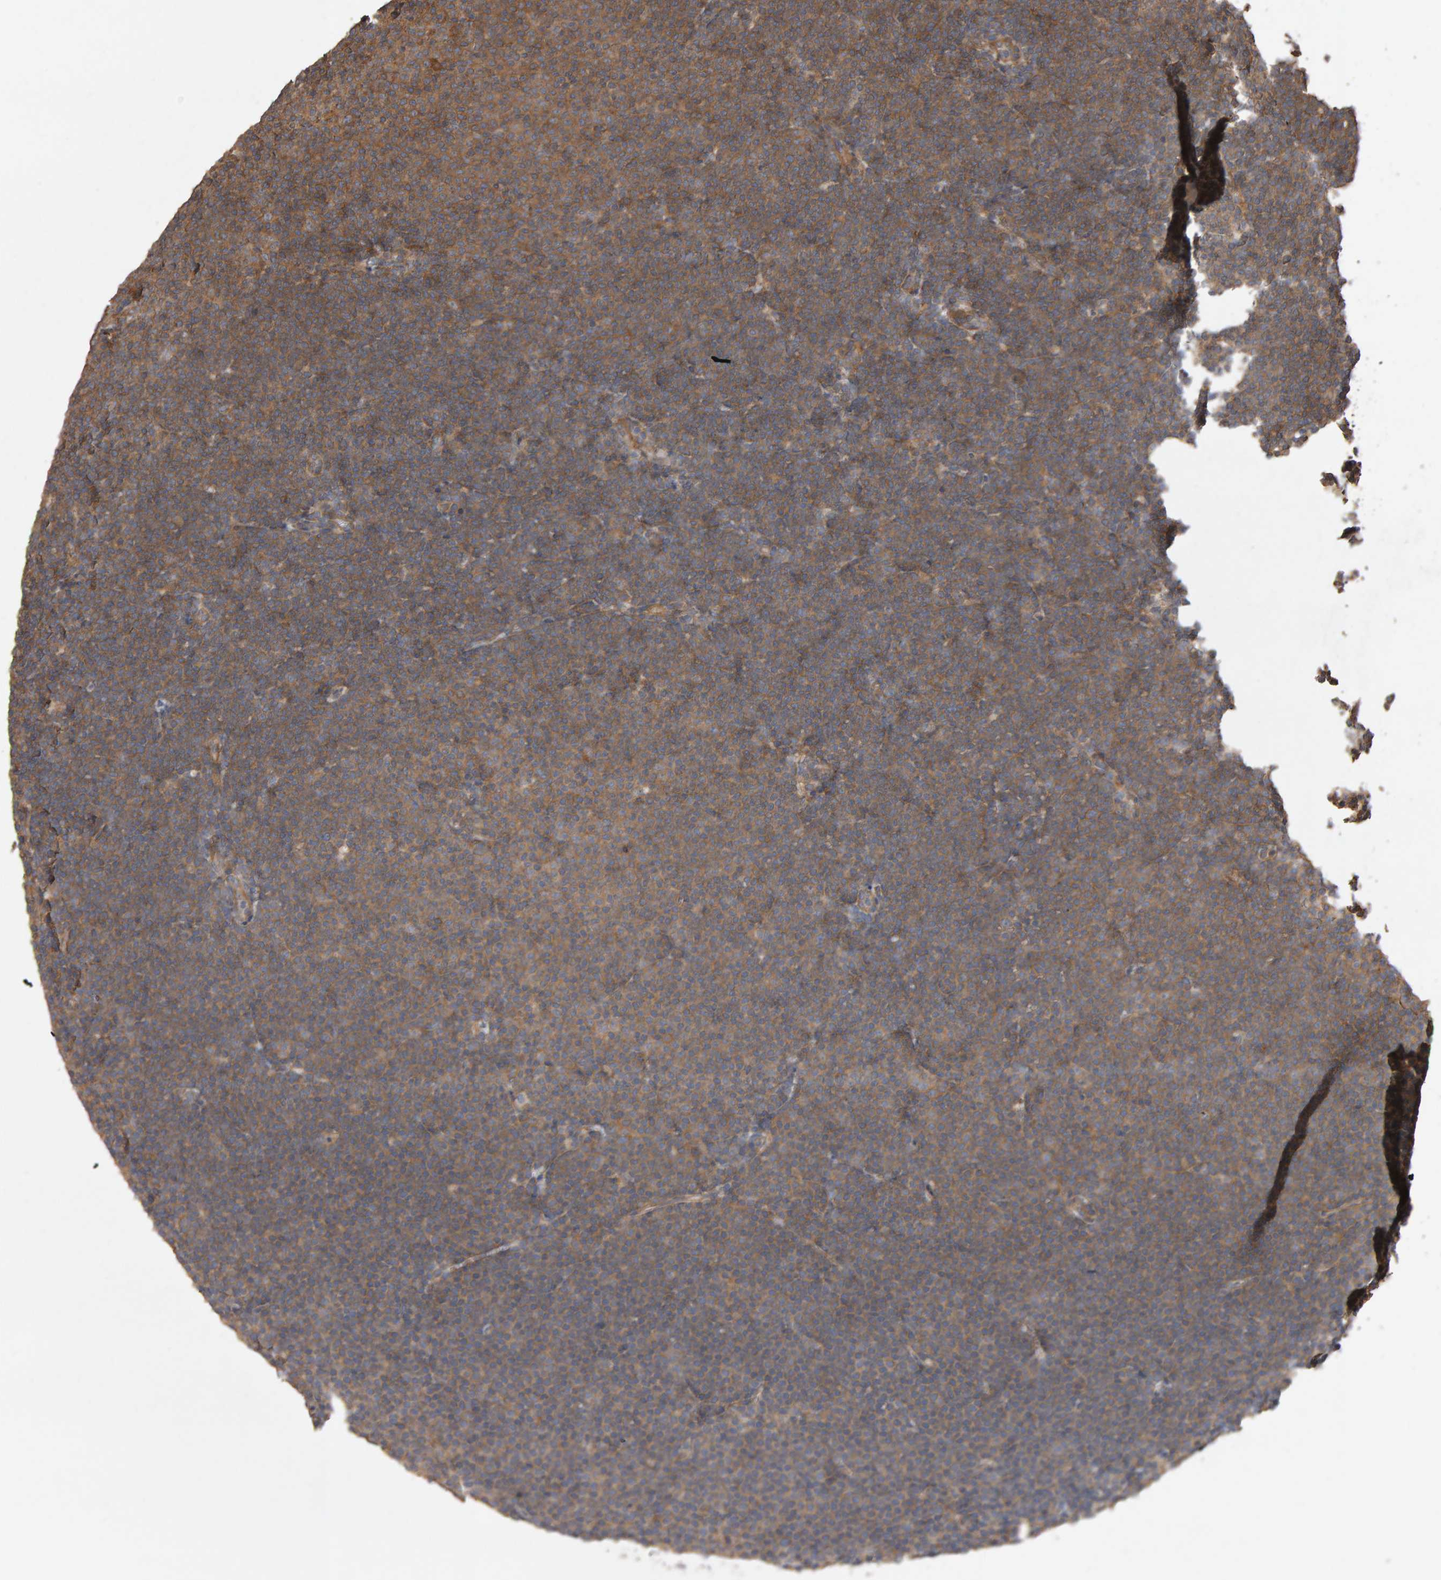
{"staining": {"intensity": "moderate", "quantity": ">75%", "location": "cytoplasmic/membranous"}, "tissue": "lymphoma", "cell_type": "Tumor cells", "image_type": "cancer", "snomed": [{"axis": "morphology", "description": "Malignant lymphoma, non-Hodgkin's type, Low grade"}, {"axis": "topography", "description": "Lymph node"}], "caption": "Protein staining of lymphoma tissue reveals moderate cytoplasmic/membranous expression in approximately >75% of tumor cells.", "gene": "SCRIB", "patient": {"sex": "female", "age": 53}}